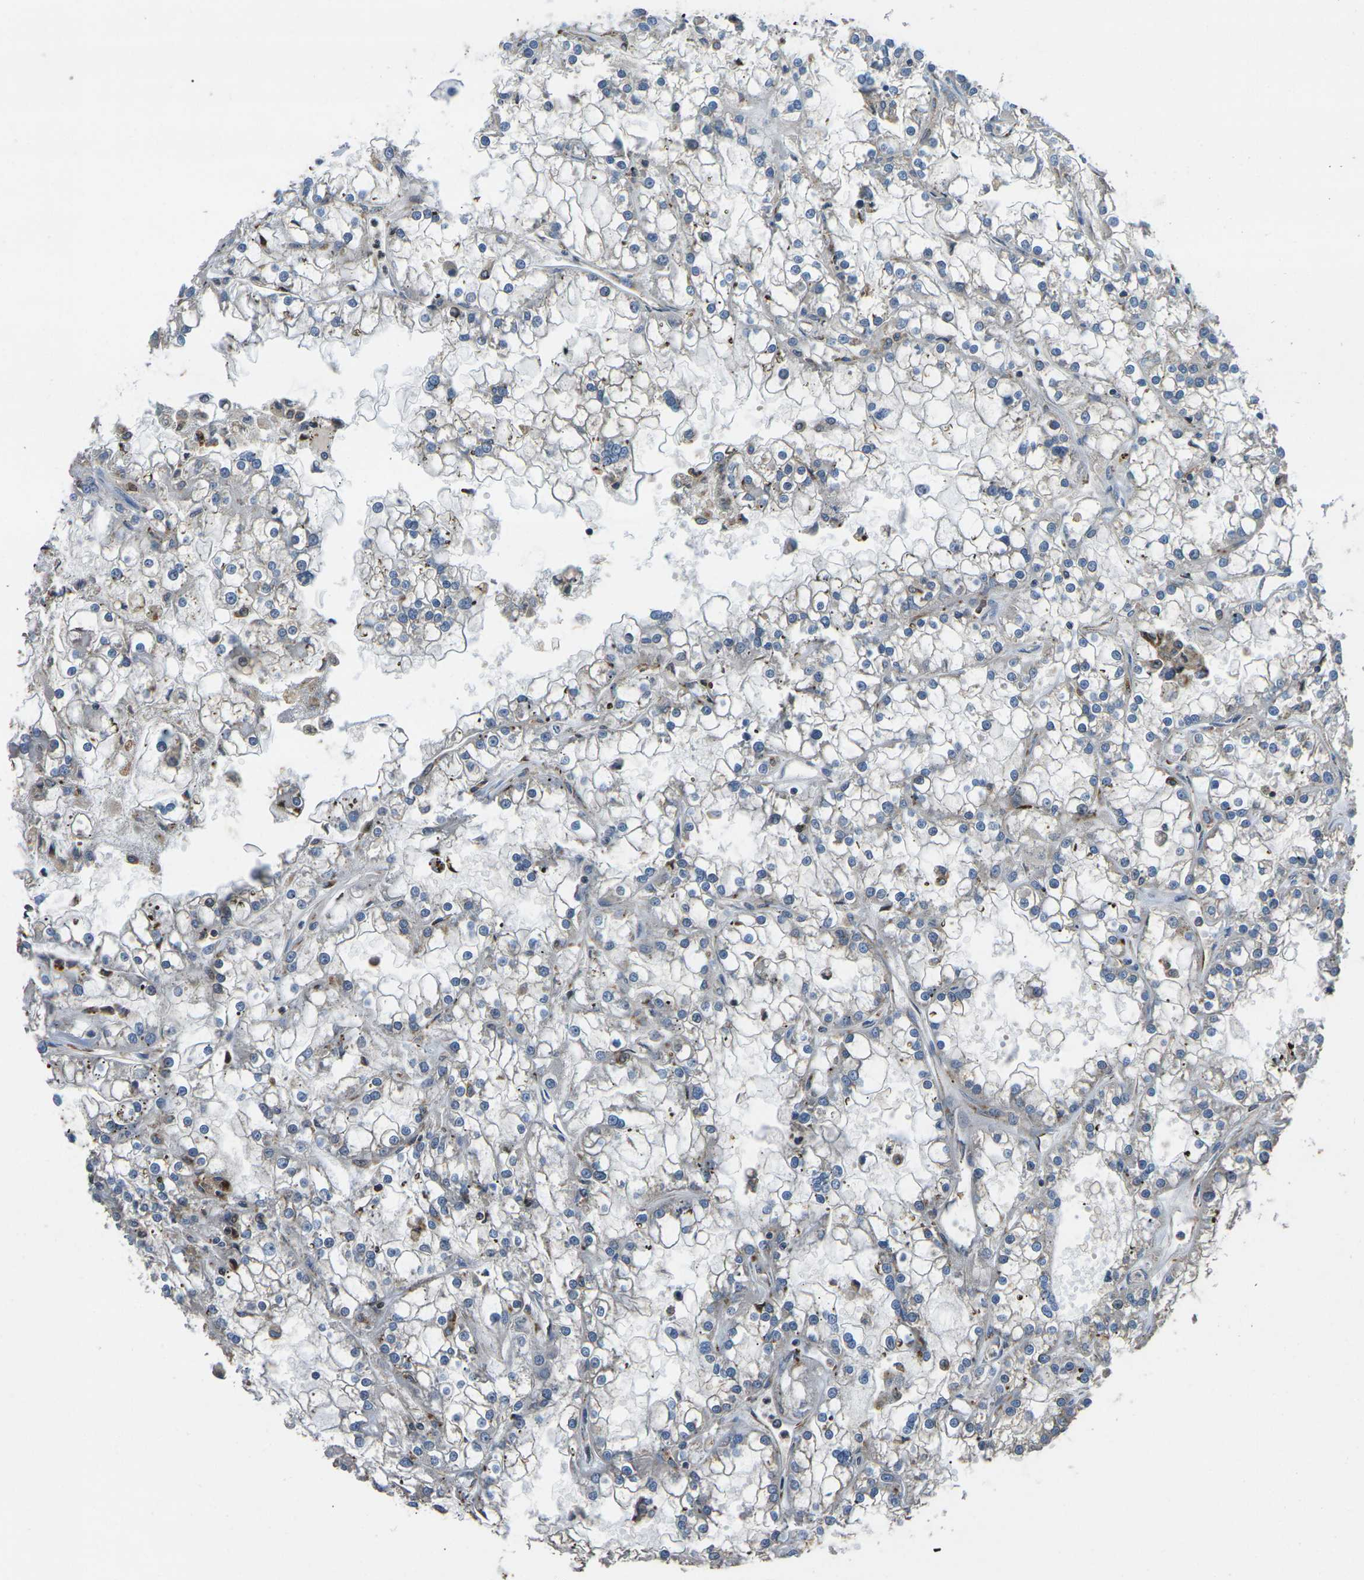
{"staining": {"intensity": "negative", "quantity": "none", "location": "none"}, "tissue": "renal cancer", "cell_type": "Tumor cells", "image_type": "cancer", "snomed": [{"axis": "morphology", "description": "Adenocarcinoma, NOS"}, {"axis": "topography", "description": "Kidney"}], "caption": "High magnification brightfield microscopy of renal cancer (adenocarcinoma) stained with DAB (3,3'-diaminobenzidine) (brown) and counterstained with hematoxylin (blue): tumor cells show no significant expression. (DAB (3,3'-diaminobenzidine) immunohistochemistry (IHC) with hematoxylin counter stain).", "gene": "KCNJ15", "patient": {"sex": "female", "age": 52}}